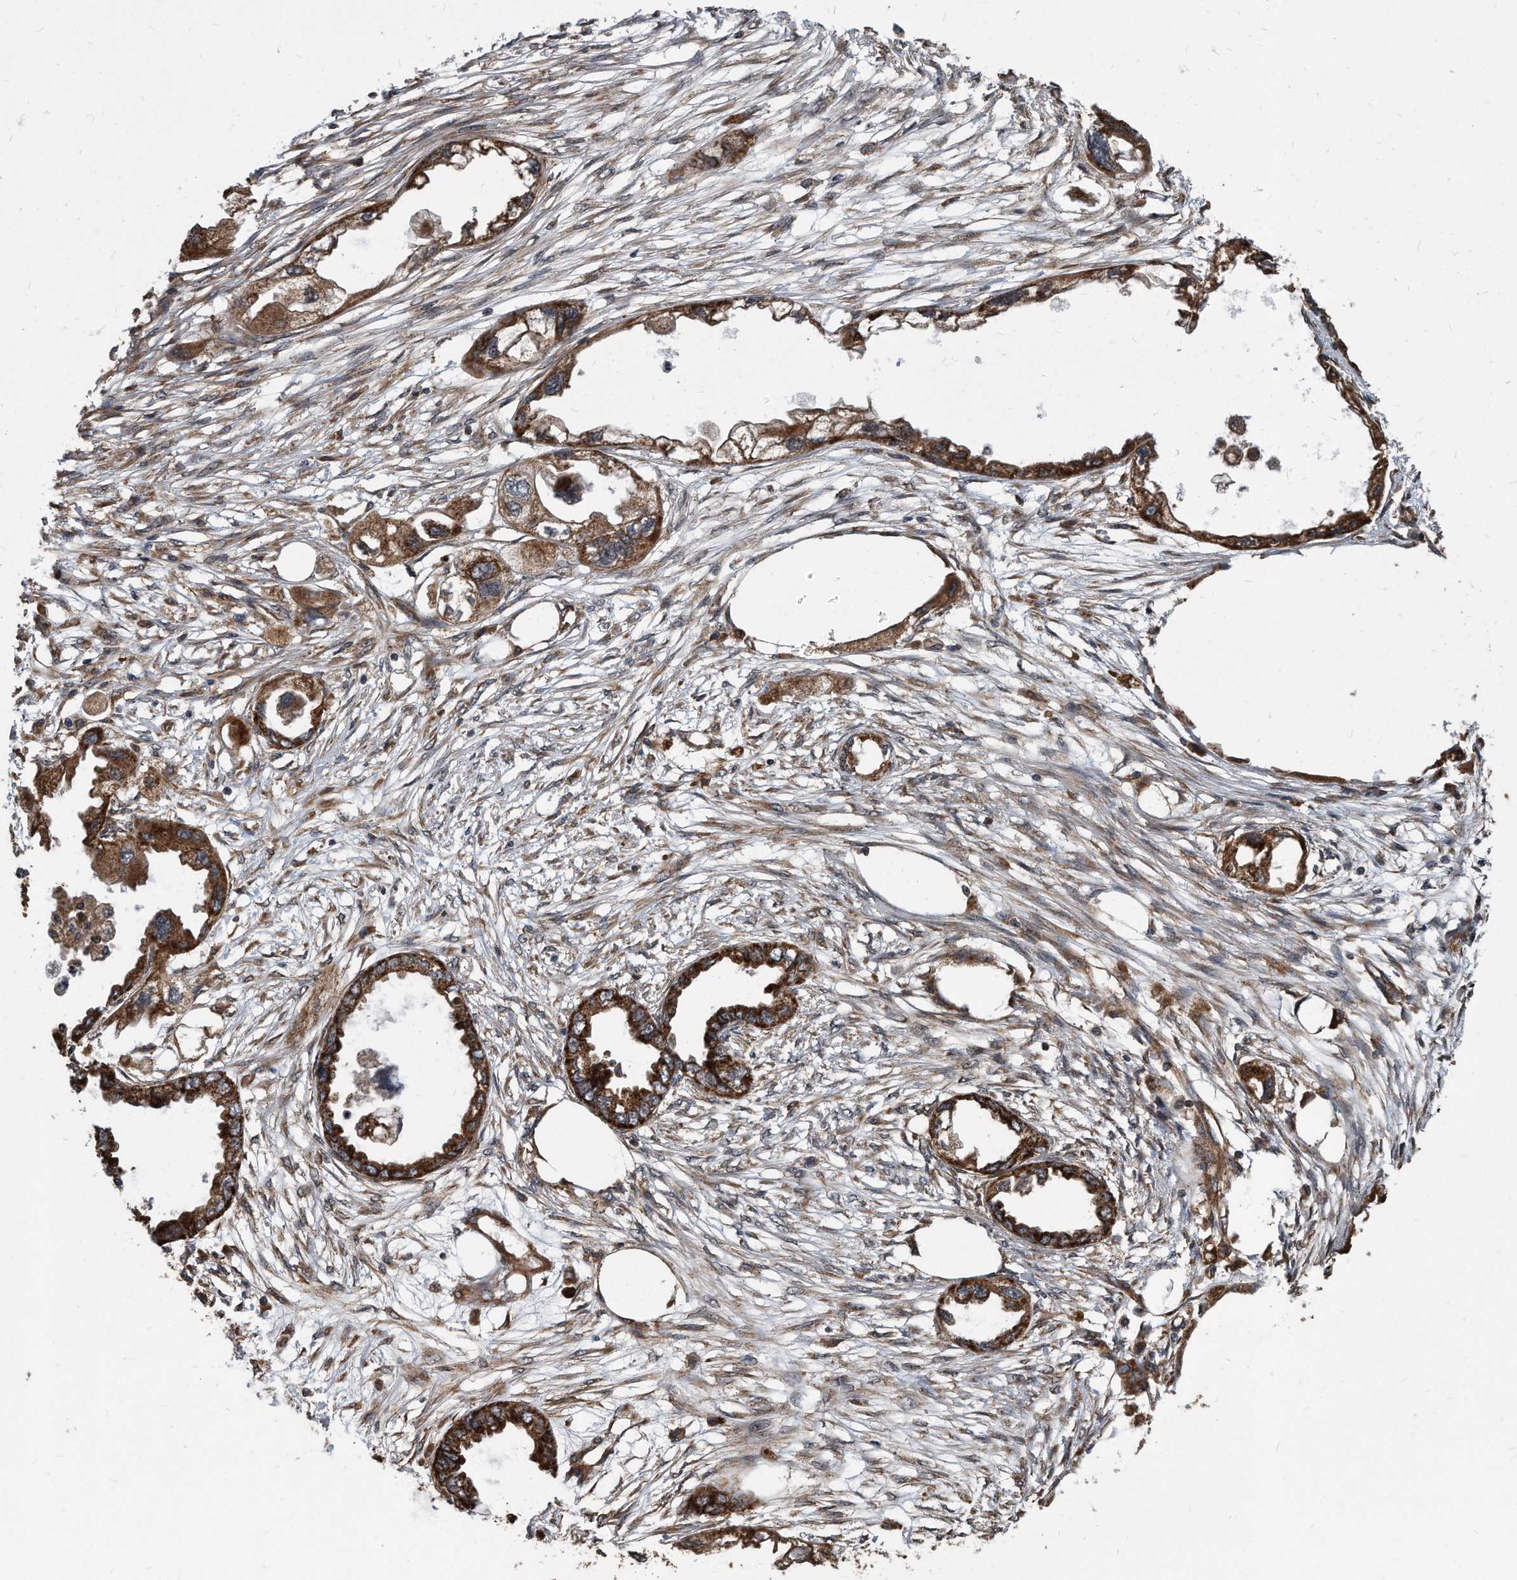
{"staining": {"intensity": "strong", "quantity": ">75%", "location": "cytoplasmic/membranous"}, "tissue": "endometrial cancer", "cell_type": "Tumor cells", "image_type": "cancer", "snomed": [{"axis": "morphology", "description": "Adenocarcinoma, NOS"}, {"axis": "morphology", "description": "Adenocarcinoma, metastatic, NOS"}, {"axis": "topography", "description": "Adipose tissue"}, {"axis": "topography", "description": "Endometrium"}], "caption": "A brown stain labels strong cytoplasmic/membranous positivity of a protein in human endometrial cancer (adenocarcinoma) tumor cells. (Stains: DAB in brown, nuclei in blue, Microscopy: brightfield microscopy at high magnification).", "gene": "FAM136A", "patient": {"sex": "female", "age": 67}}